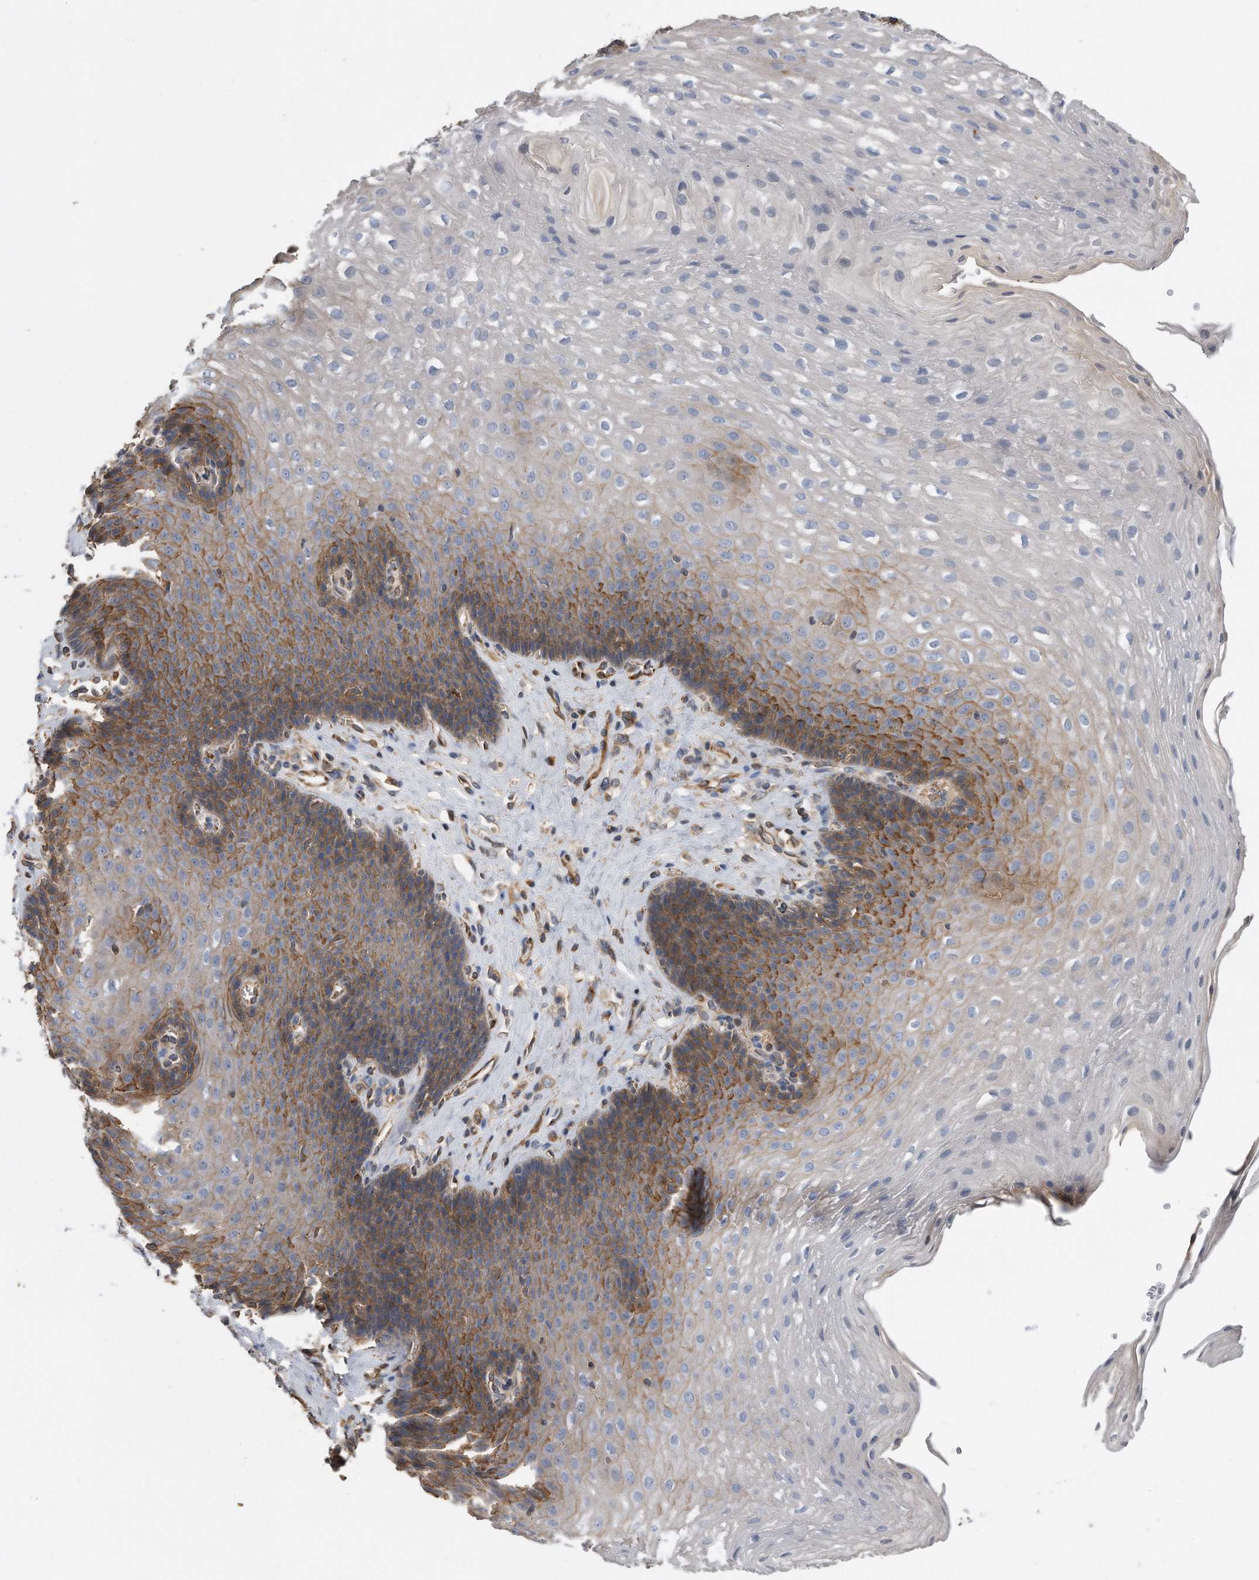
{"staining": {"intensity": "moderate", "quantity": "25%-75%", "location": "cytoplasmic/membranous"}, "tissue": "esophagus", "cell_type": "Squamous epithelial cells", "image_type": "normal", "snomed": [{"axis": "morphology", "description": "Normal tissue, NOS"}, {"axis": "topography", "description": "Esophagus"}], "caption": "Immunohistochemistry histopathology image of benign esophagus: esophagus stained using IHC displays medium levels of moderate protein expression localized specifically in the cytoplasmic/membranous of squamous epithelial cells, appearing as a cytoplasmic/membranous brown color.", "gene": "GPC1", "patient": {"sex": "female", "age": 66}}